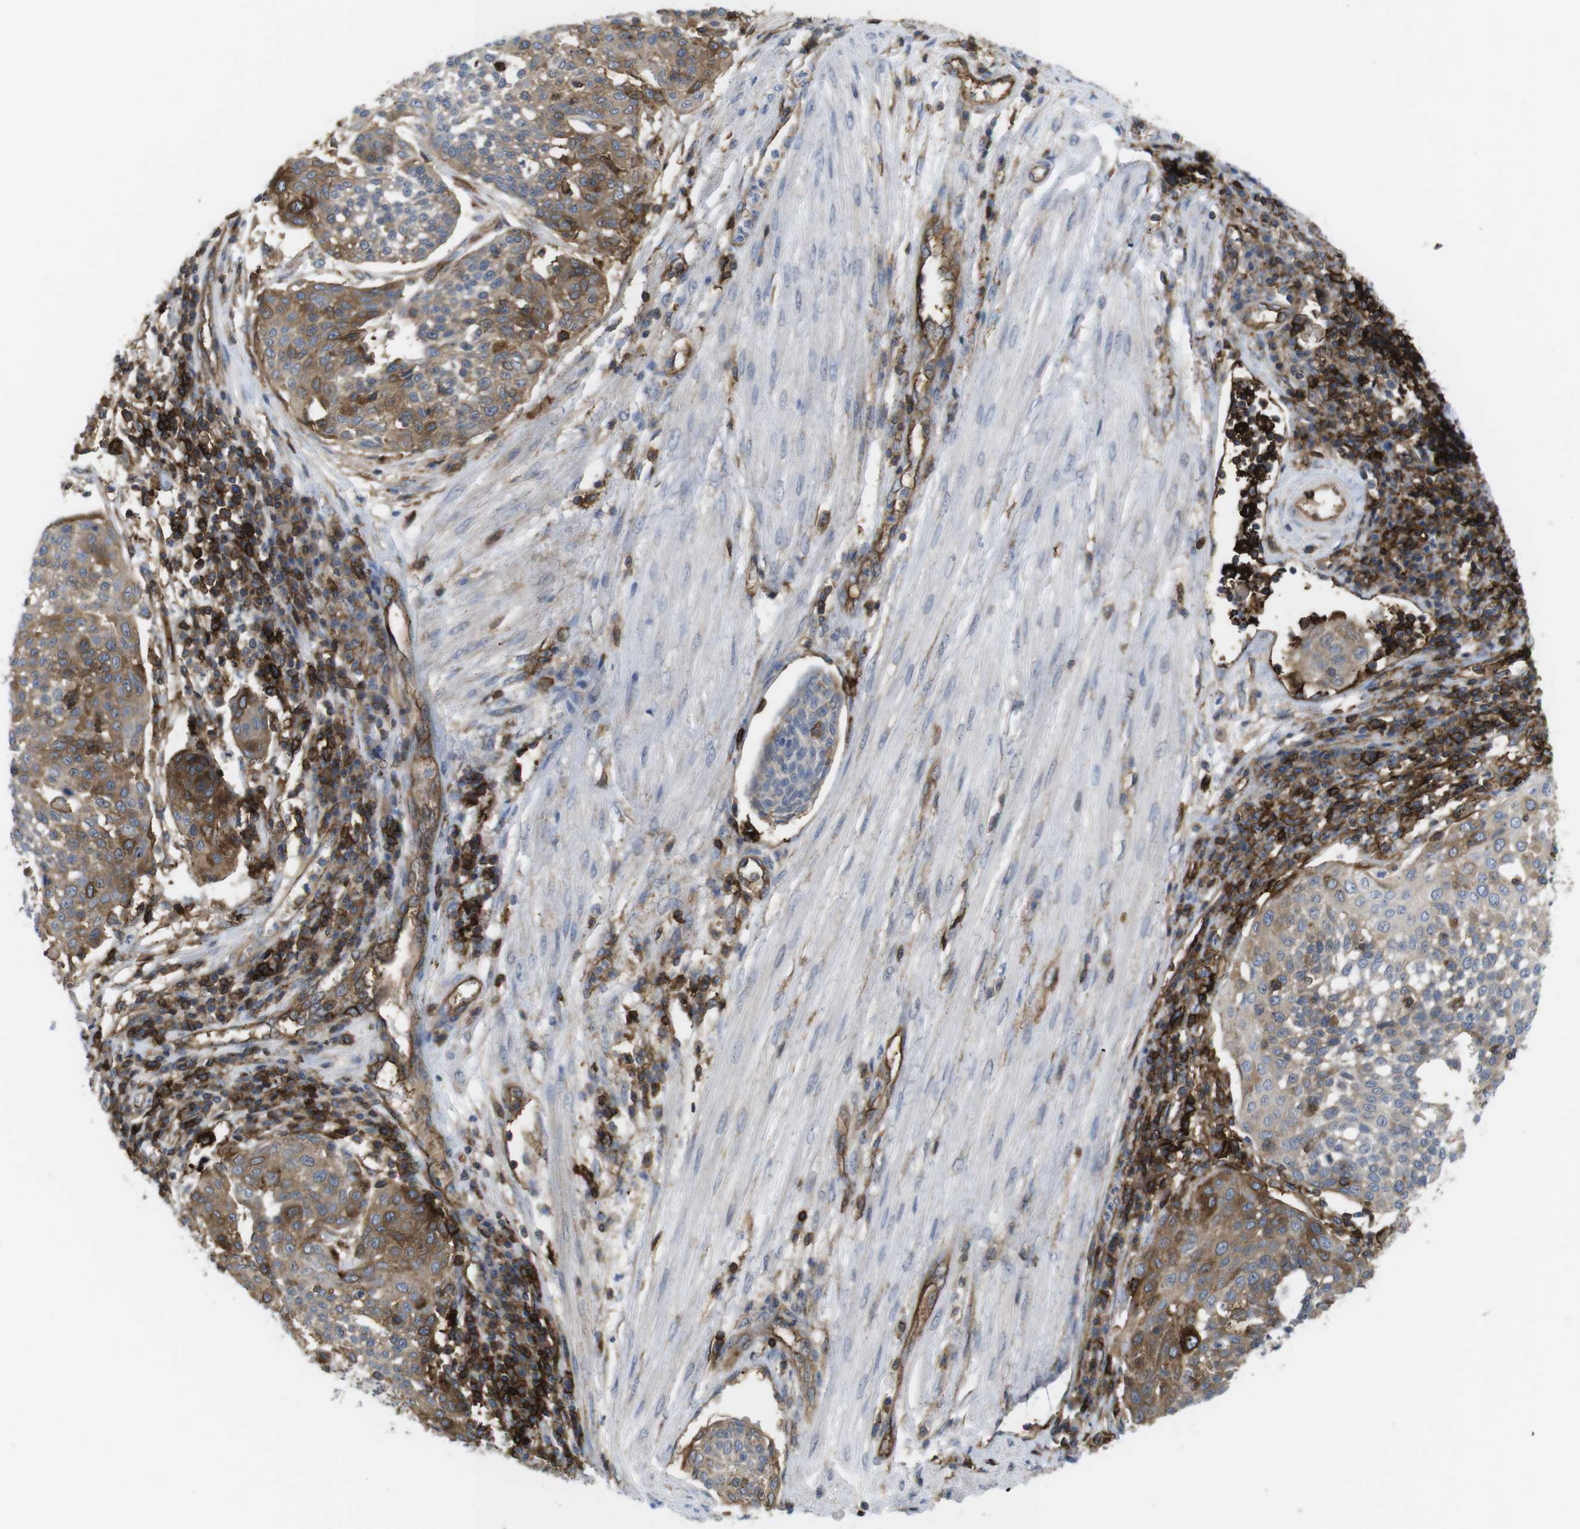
{"staining": {"intensity": "moderate", "quantity": ">75%", "location": "cytoplasmic/membranous"}, "tissue": "cervical cancer", "cell_type": "Tumor cells", "image_type": "cancer", "snomed": [{"axis": "morphology", "description": "Squamous cell carcinoma, NOS"}, {"axis": "topography", "description": "Cervix"}], "caption": "Brown immunohistochemical staining in human cervical cancer (squamous cell carcinoma) shows moderate cytoplasmic/membranous positivity in approximately >75% of tumor cells.", "gene": "CCR6", "patient": {"sex": "female", "age": 34}}